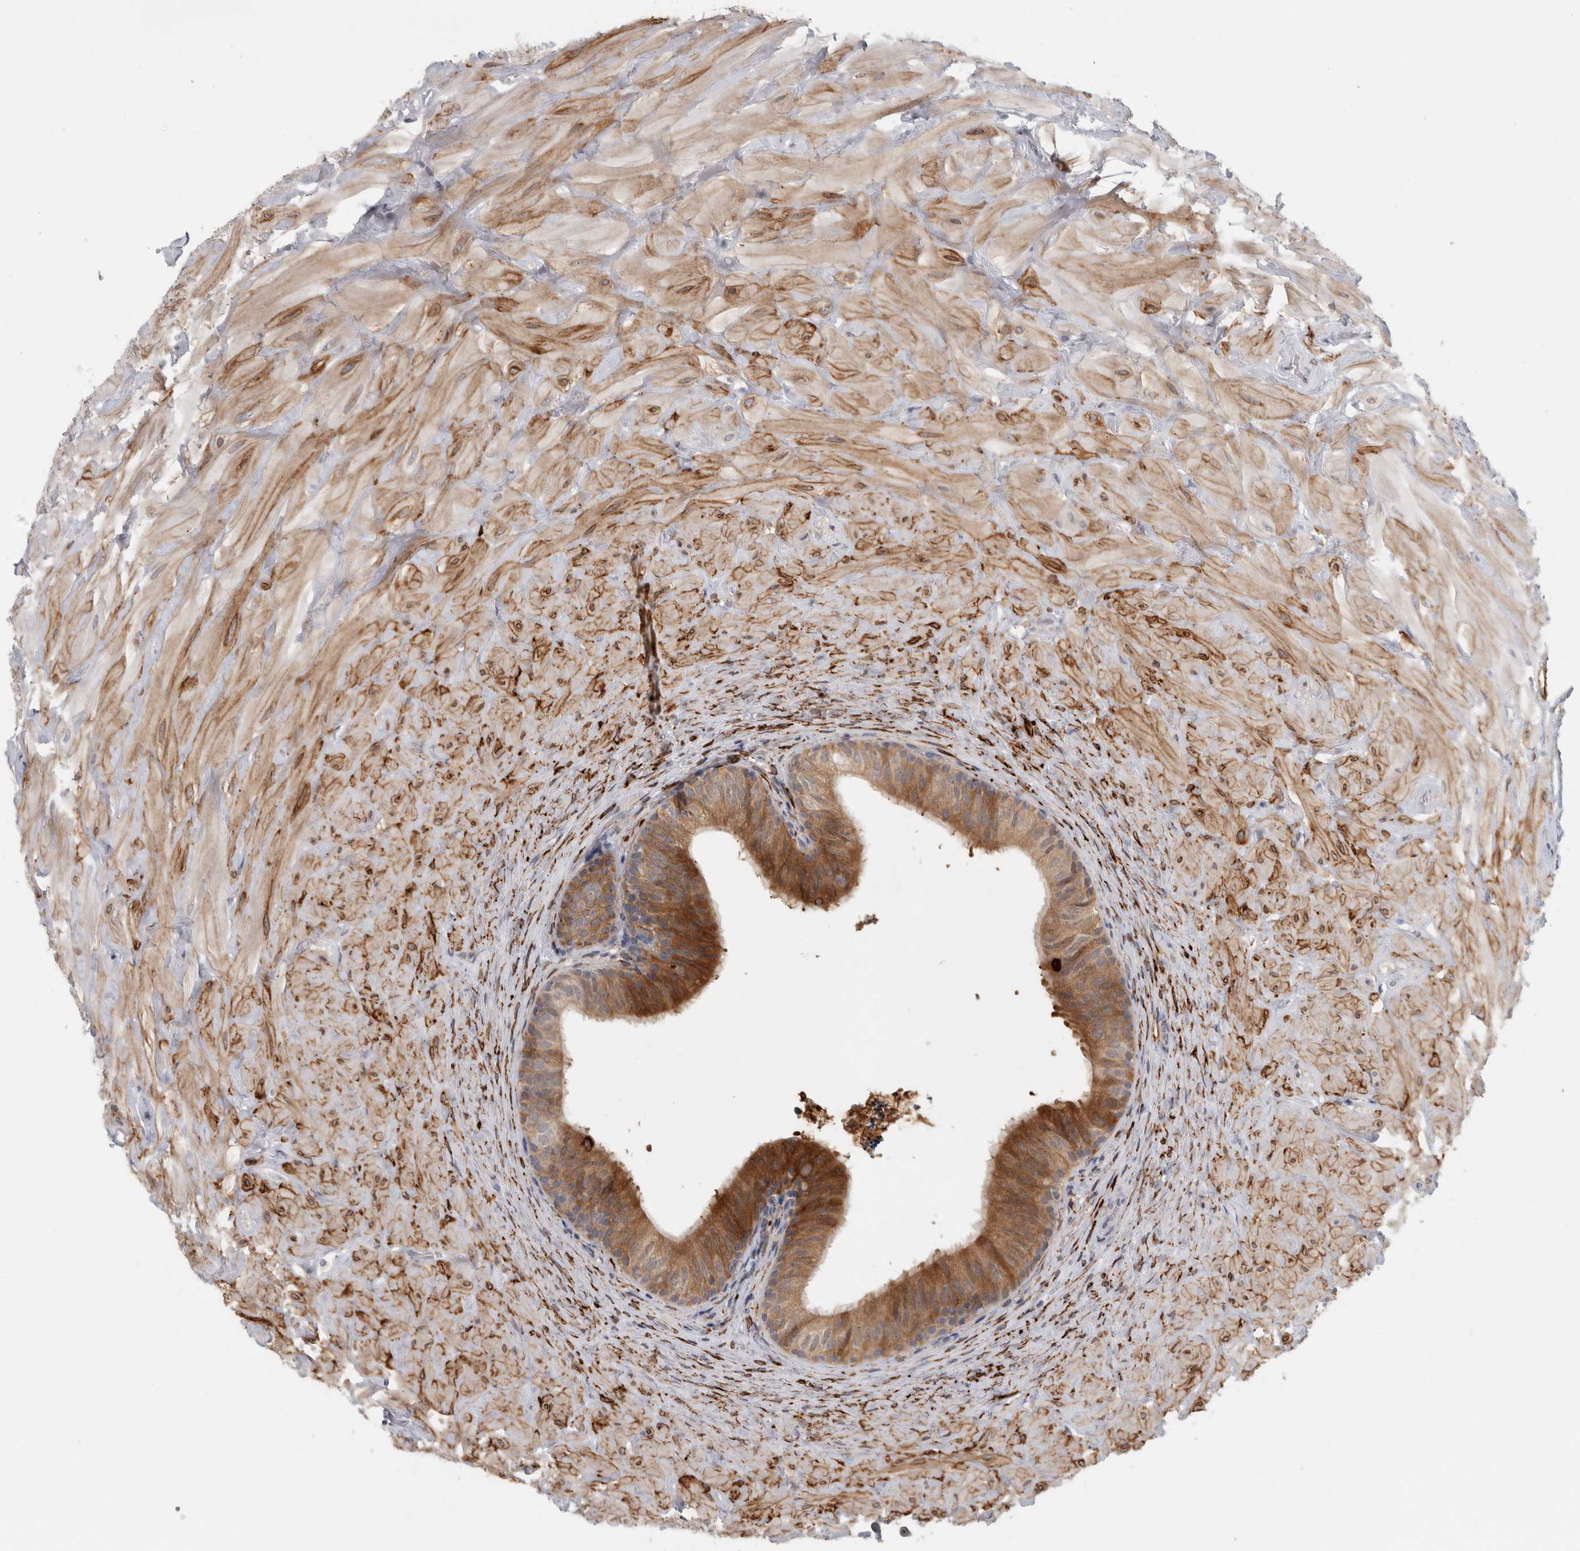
{"staining": {"intensity": "moderate", "quantity": ">75%", "location": "cytoplasmic/membranous"}, "tissue": "epididymis", "cell_type": "Glandular cells", "image_type": "normal", "snomed": [{"axis": "morphology", "description": "Normal tissue, NOS"}, {"axis": "topography", "description": "Soft tissue"}, {"axis": "topography", "description": "Epididymis"}], "caption": "Protein expression analysis of normal epididymis reveals moderate cytoplasmic/membranous expression in approximately >75% of glandular cells.", "gene": "RAB18", "patient": {"sex": "male", "age": 26}}